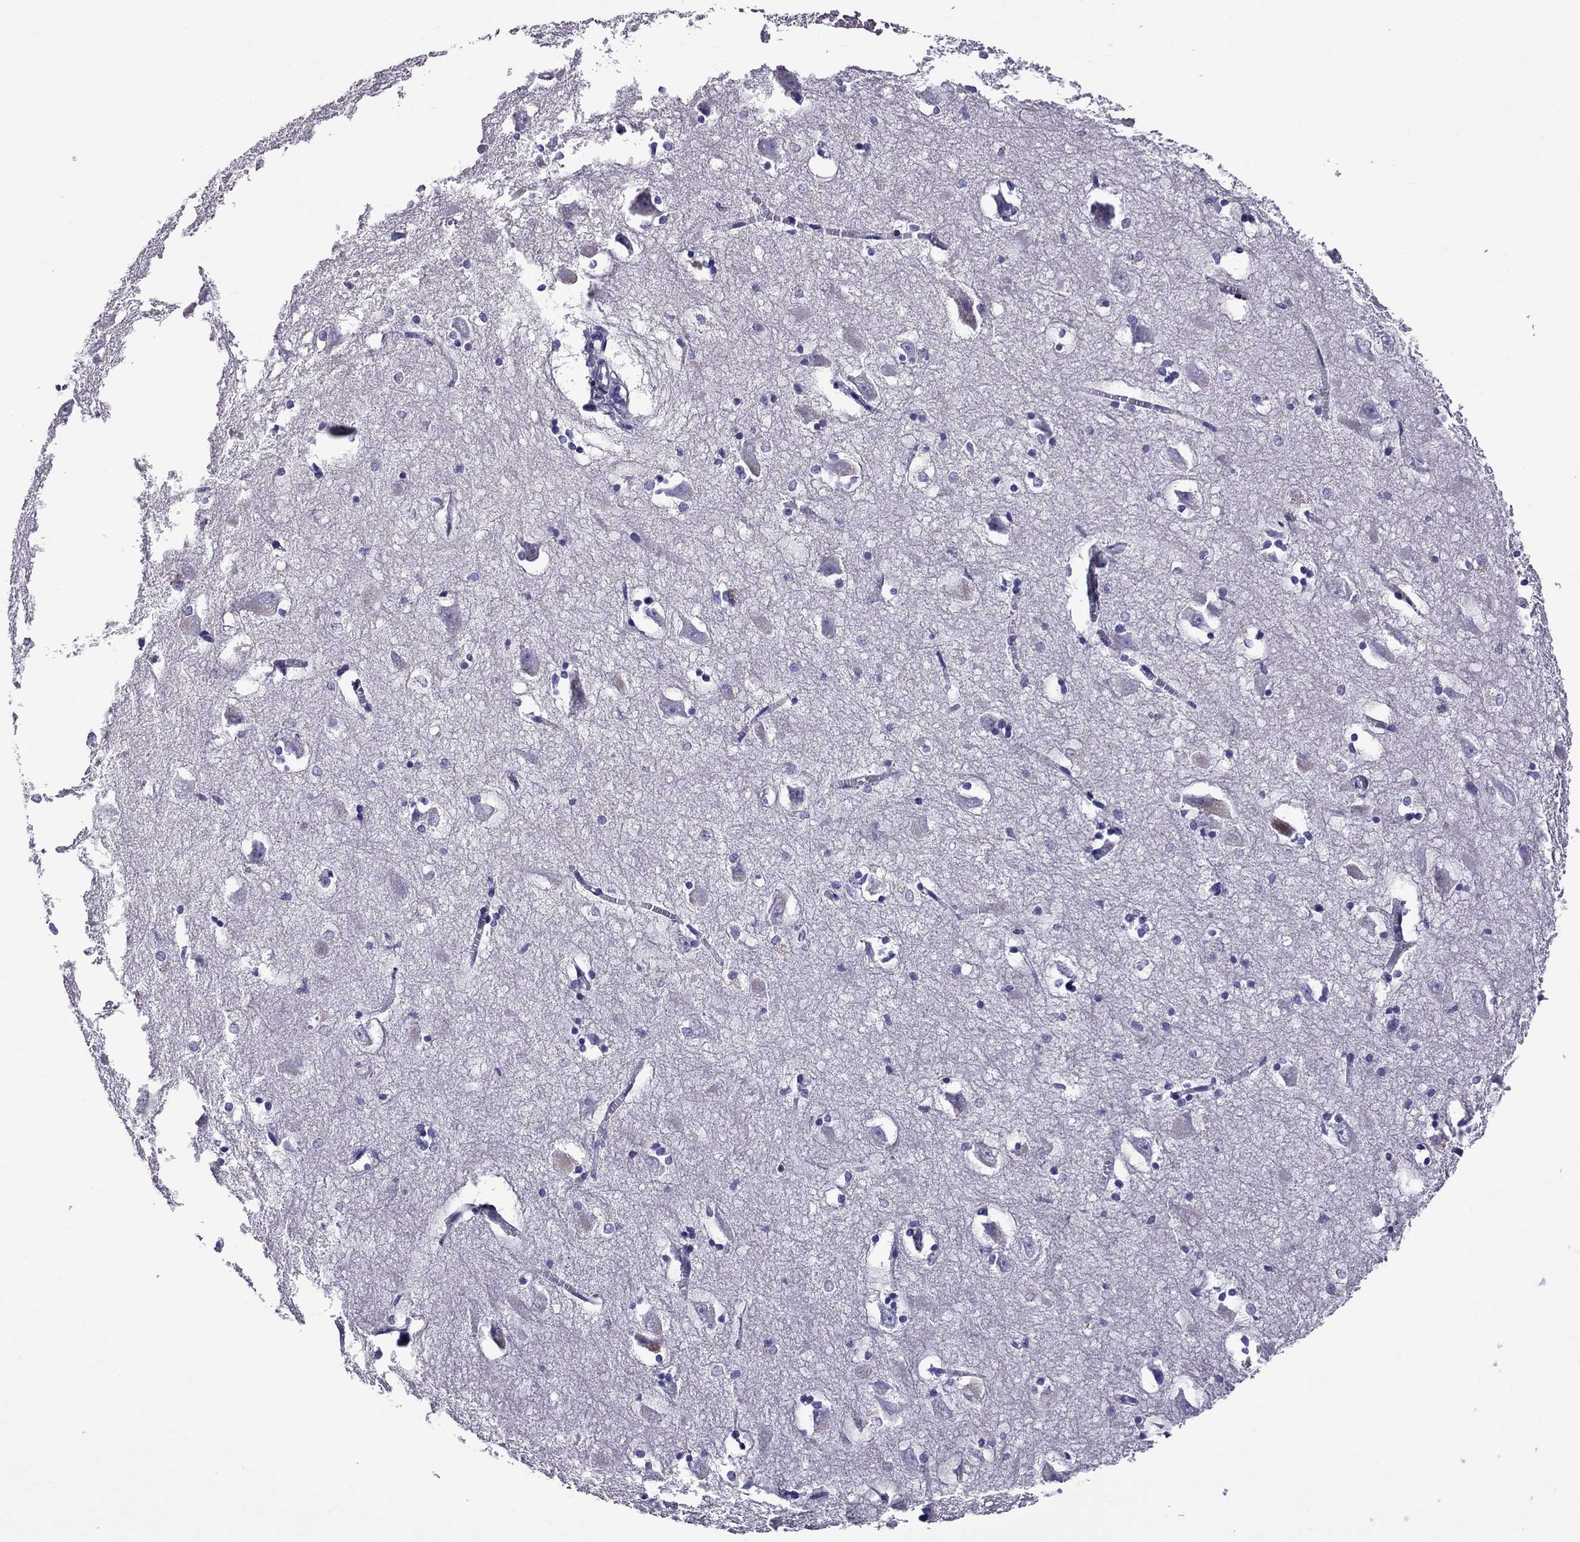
{"staining": {"intensity": "negative", "quantity": "none", "location": "none"}, "tissue": "hippocampus", "cell_type": "Glial cells", "image_type": "normal", "snomed": [{"axis": "morphology", "description": "Normal tissue, NOS"}, {"axis": "topography", "description": "Lateral ventricle wall"}, {"axis": "topography", "description": "Hippocampus"}], "caption": "Immunohistochemistry histopathology image of benign human hippocampus stained for a protein (brown), which displays no positivity in glial cells. Nuclei are stained in blue.", "gene": "TTLL13", "patient": {"sex": "female", "age": 63}}